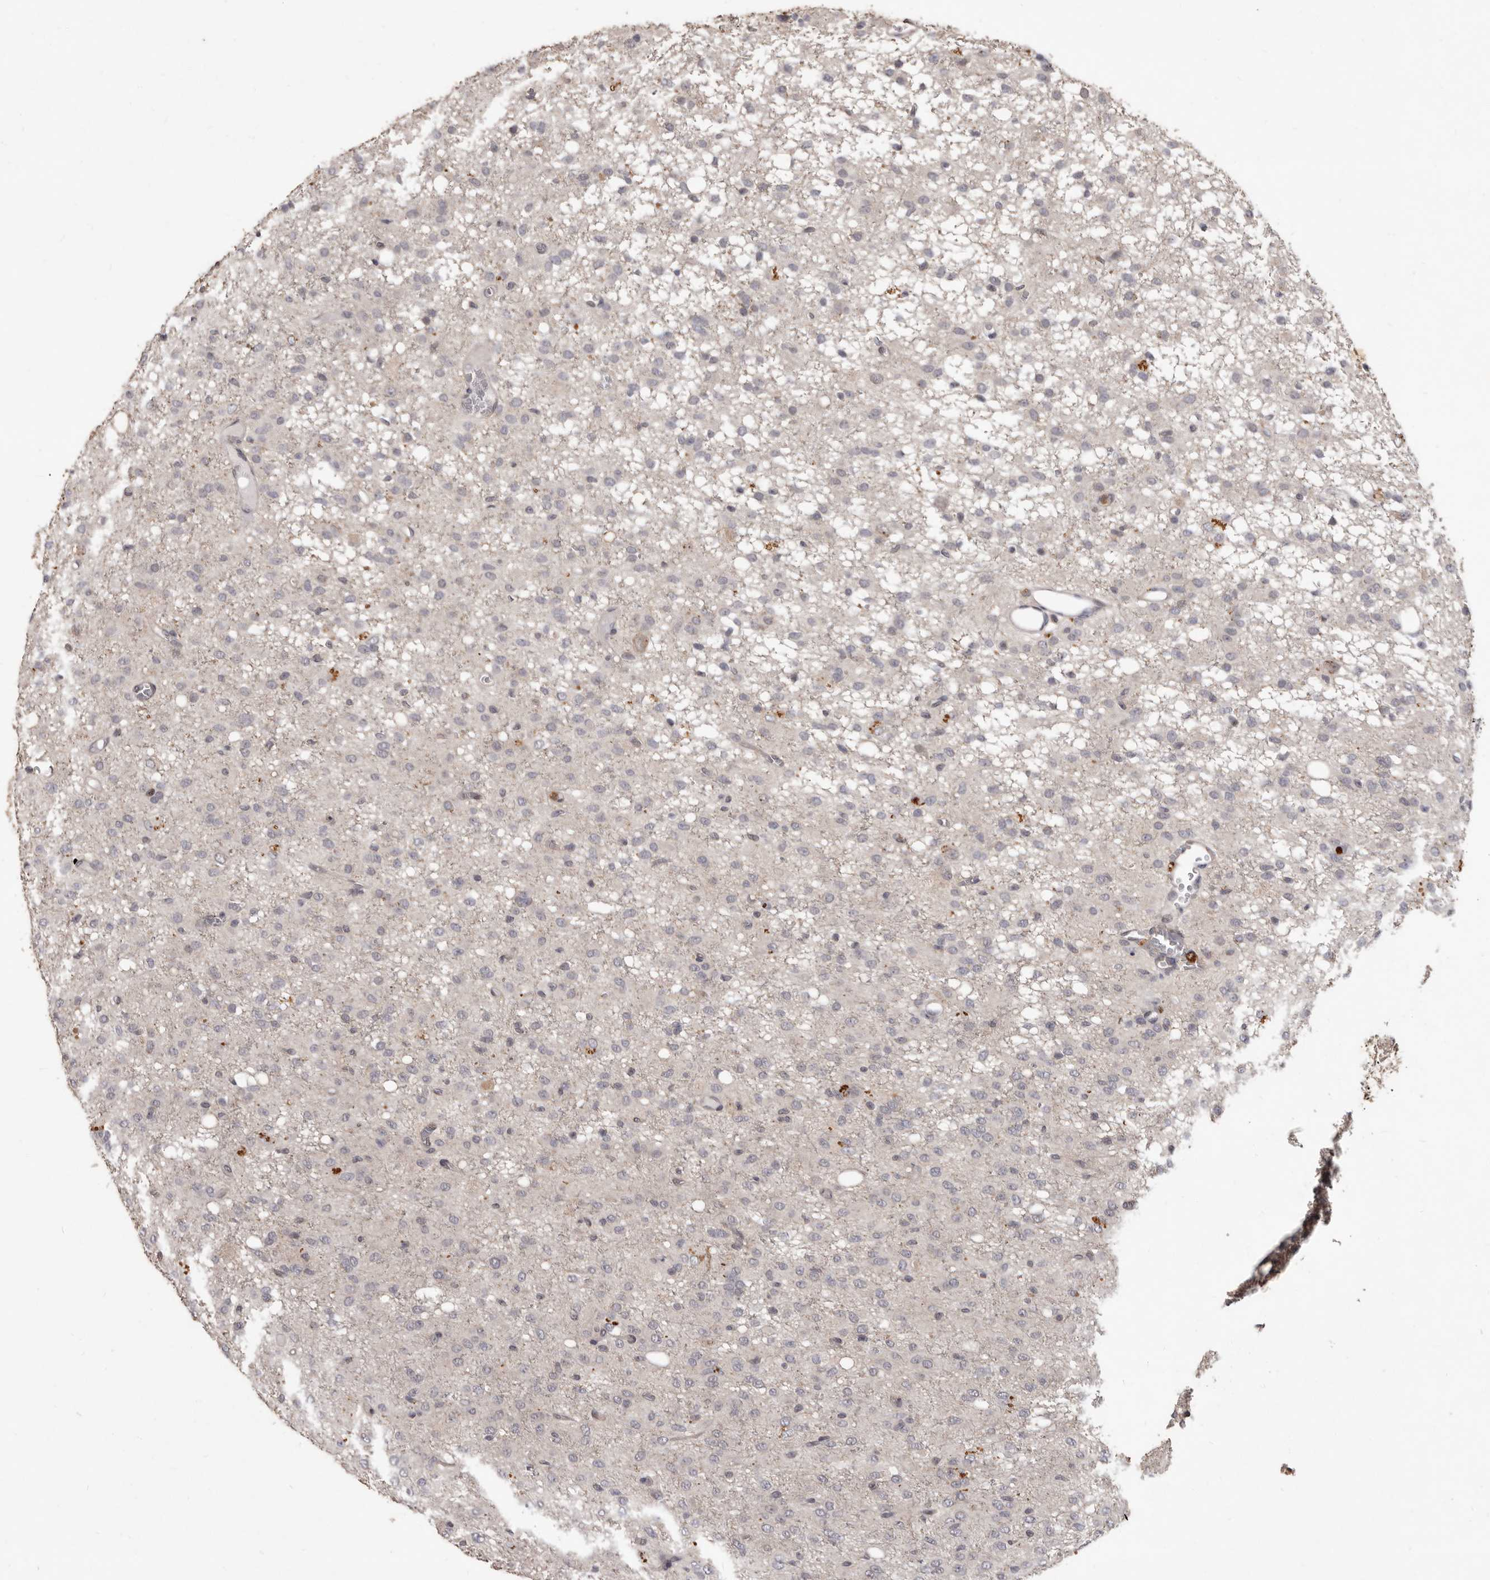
{"staining": {"intensity": "negative", "quantity": "none", "location": "none"}, "tissue": "glioma", "cell_type": "Tumor cells", "image_type": "cancer", "snomed": [{"axis": "morphology", "description": "Glioma, malignant, High grade"}, {"axis": "topography", "description": "Brain"}], "caption": "Histopathology image shows no significant protein positivity in tumor cells of glioma.", "gene": "ACLY", "patient": {"sex": "female", "age": 59}}